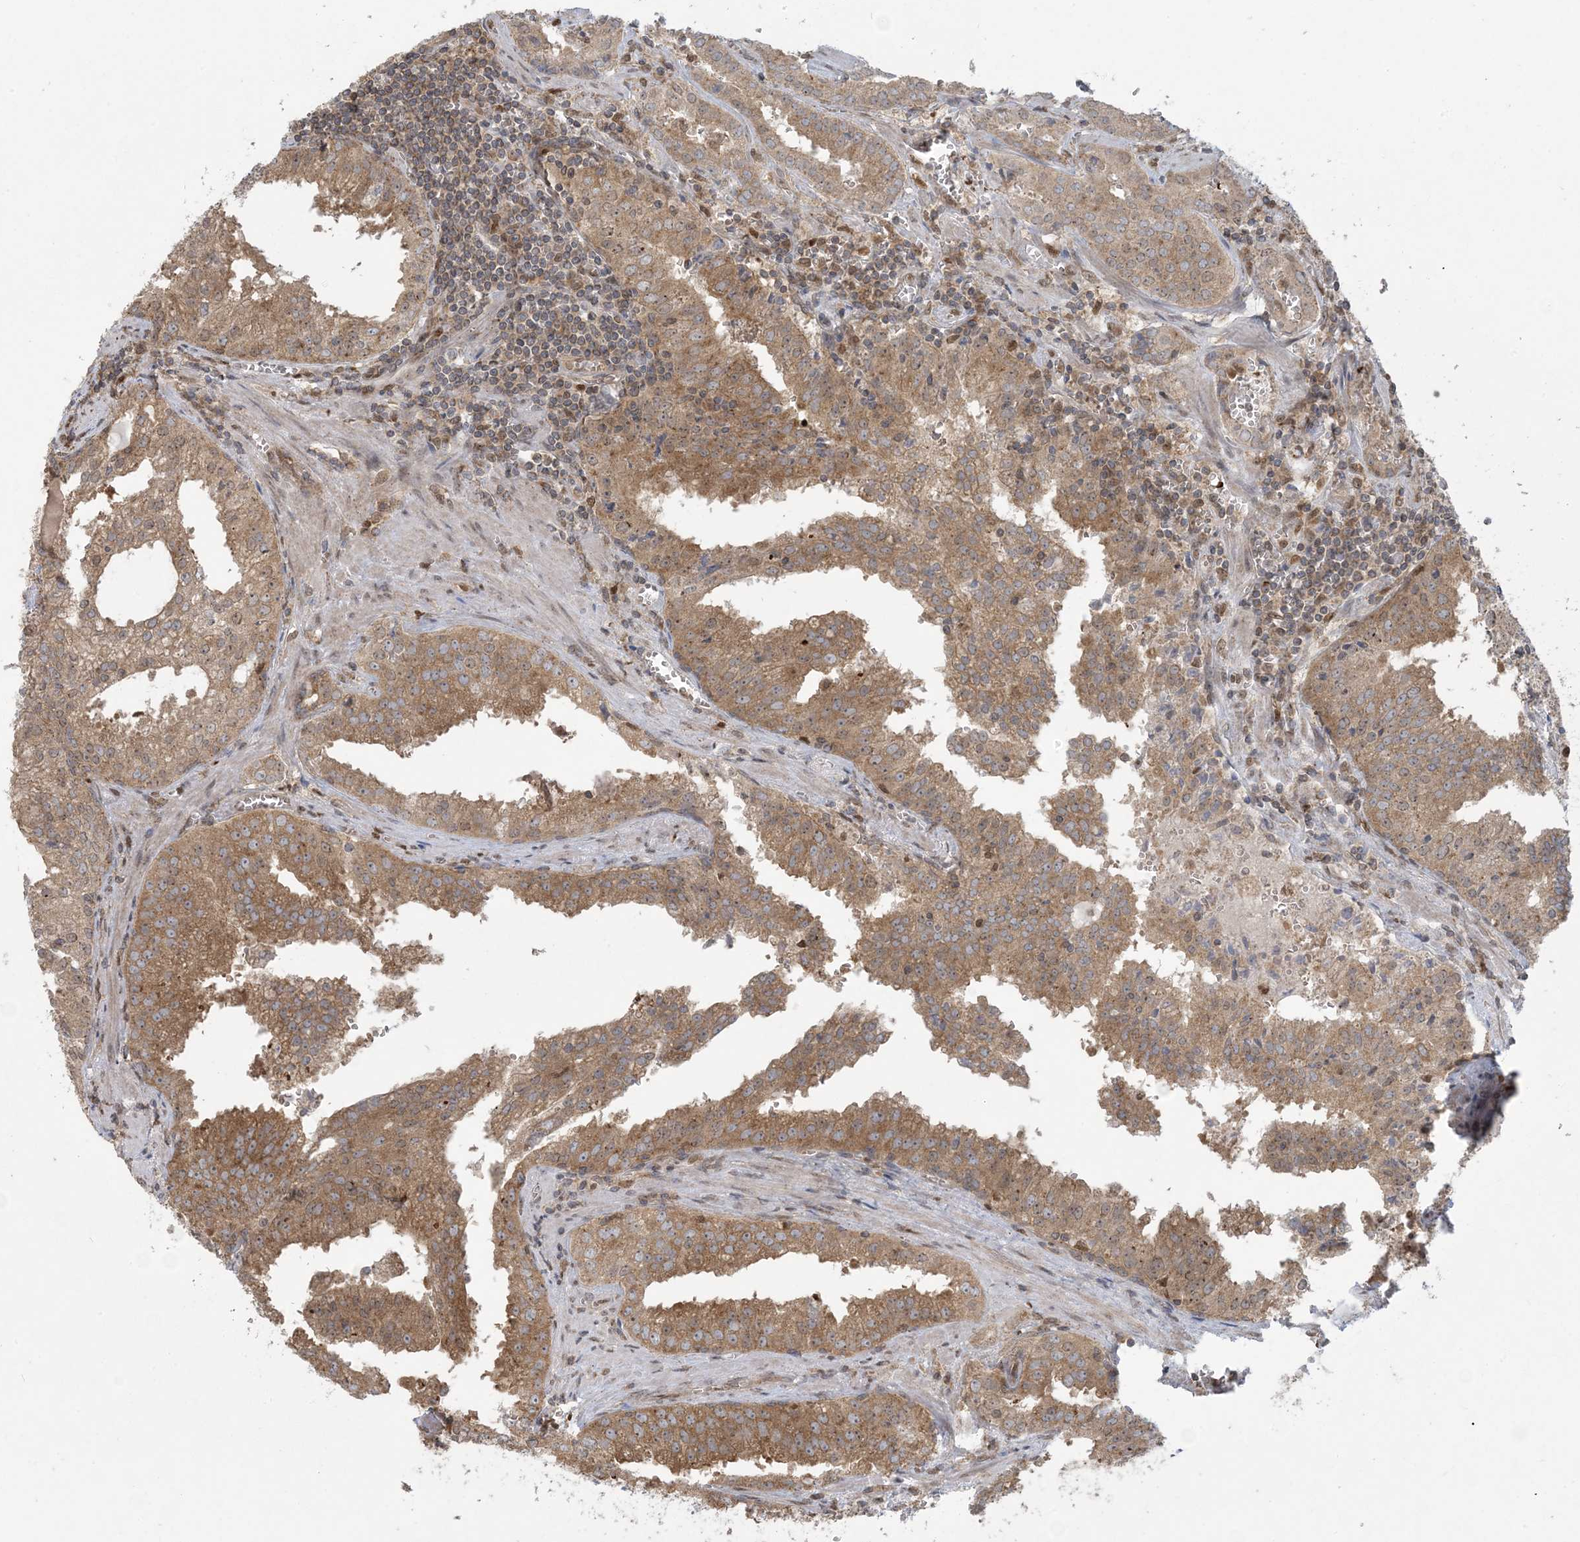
{"staining": {"intensity": "moderate", "quantity": ">75%", "location": "cytoplasmic/membranous"}, "tissue": "prostate cancer", "cell_type": "Tumor cells", "image_type": "cancer", "snomed": [{"axis": "morphology", "description": "Adenocarcinoma, High grade"}, {"axis": "topography", "description": "Prostate"}], "caption": "A brown stain shows moderate cytoplasmic/membranous expression of a protein in prostate adenocarcinoma (high-grade) tumor cells.", "gene": "ABCF3", "patient": {"sex": "male", "age": 68}}